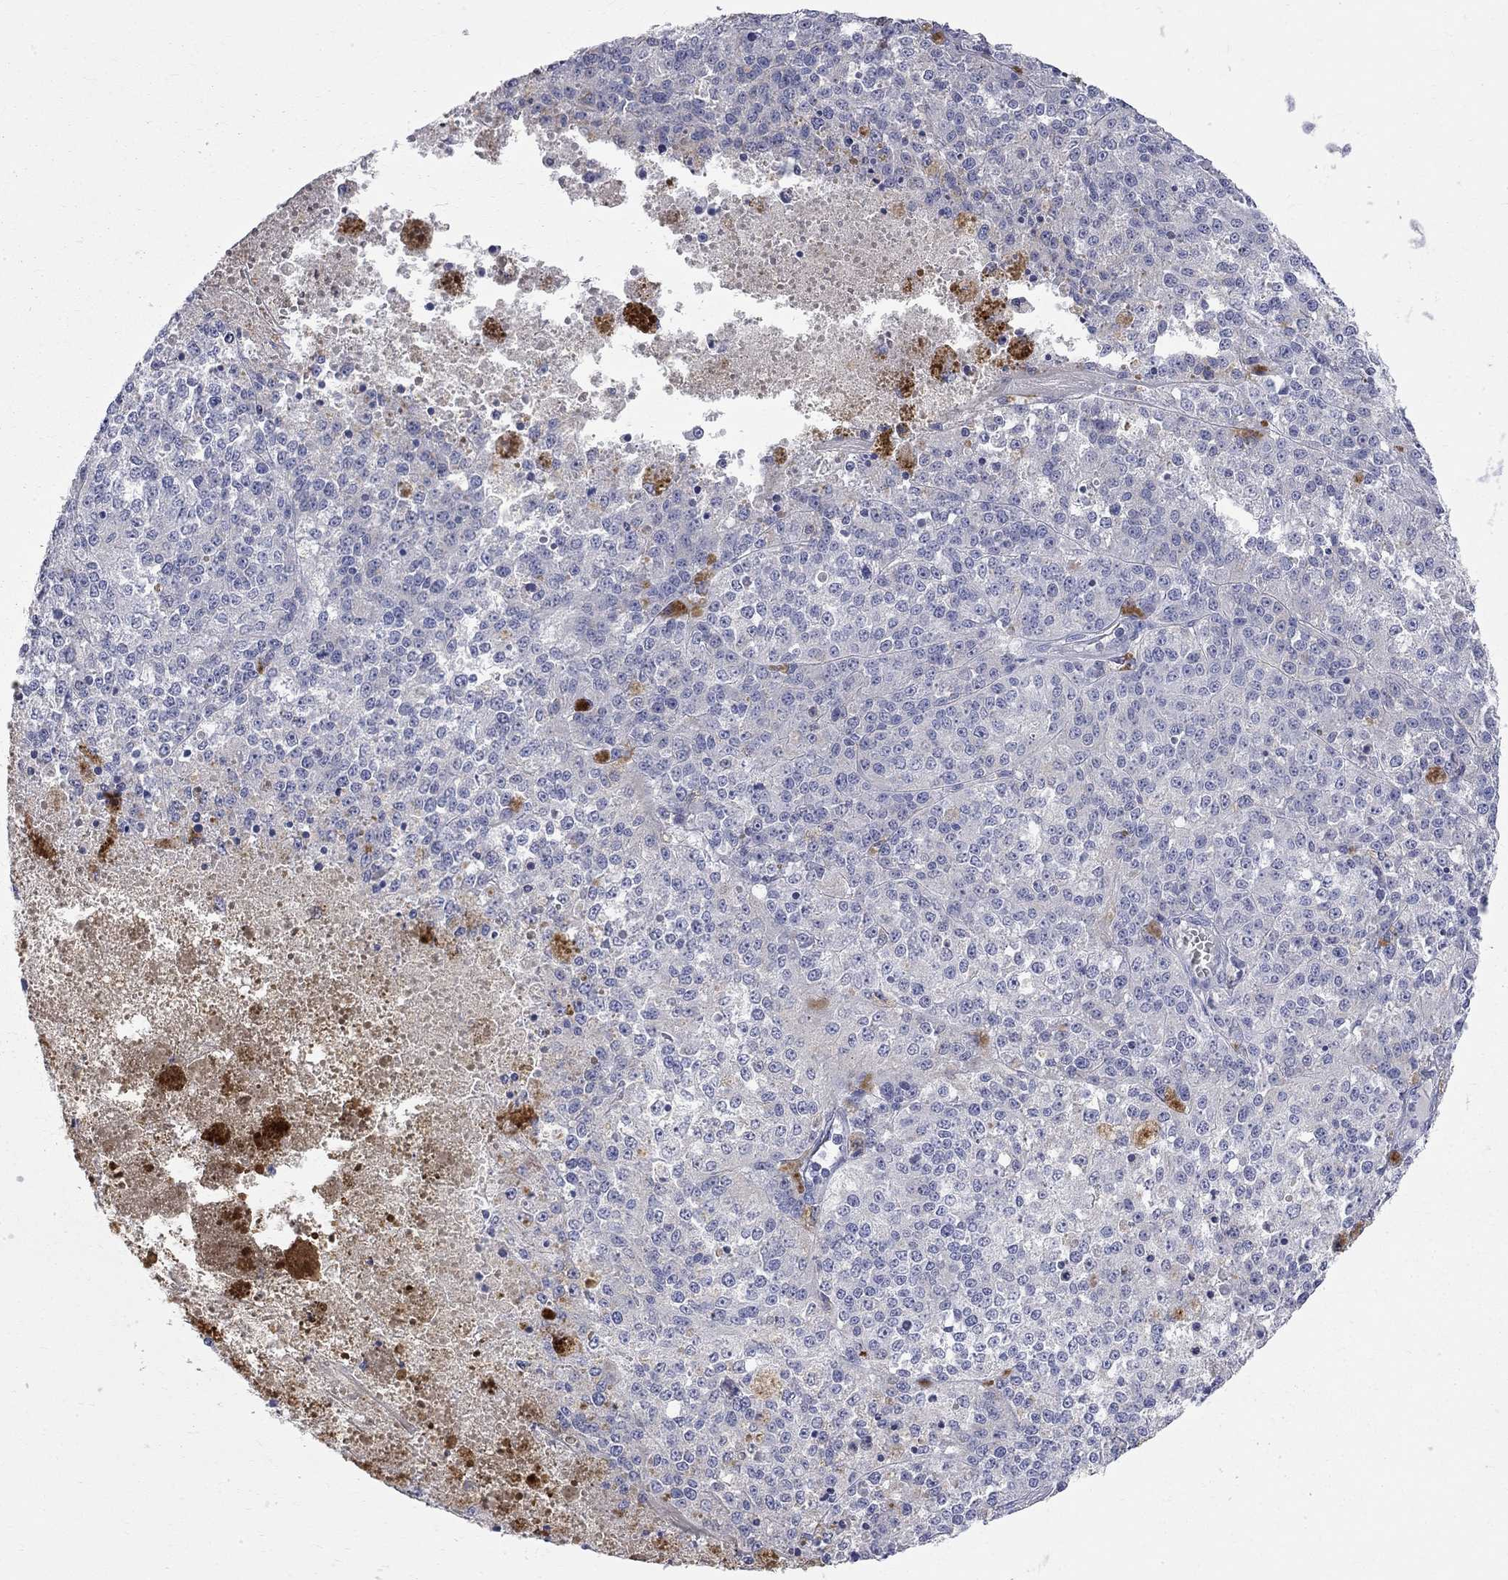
{"staining": {"intensity": "moderate", "quantity": "<25%", "location": "cytoplasmic/membranous"}, "tissue": "melanoma", "cell_type": "Tumor cells", "image_type": "cancer", "snomed": [{"axis": "morphology", "description": "Malignant melanoma, Metastatic site"}, {"axis": "topography", "description": "Lymph node"}], "caption": "A brown stain labels moderate cytoplasmic/membranous staining of a protein in human melanoma tumor cells.", "gene": "ACSL1", "patient": {"sex": "female", "age": 64}}